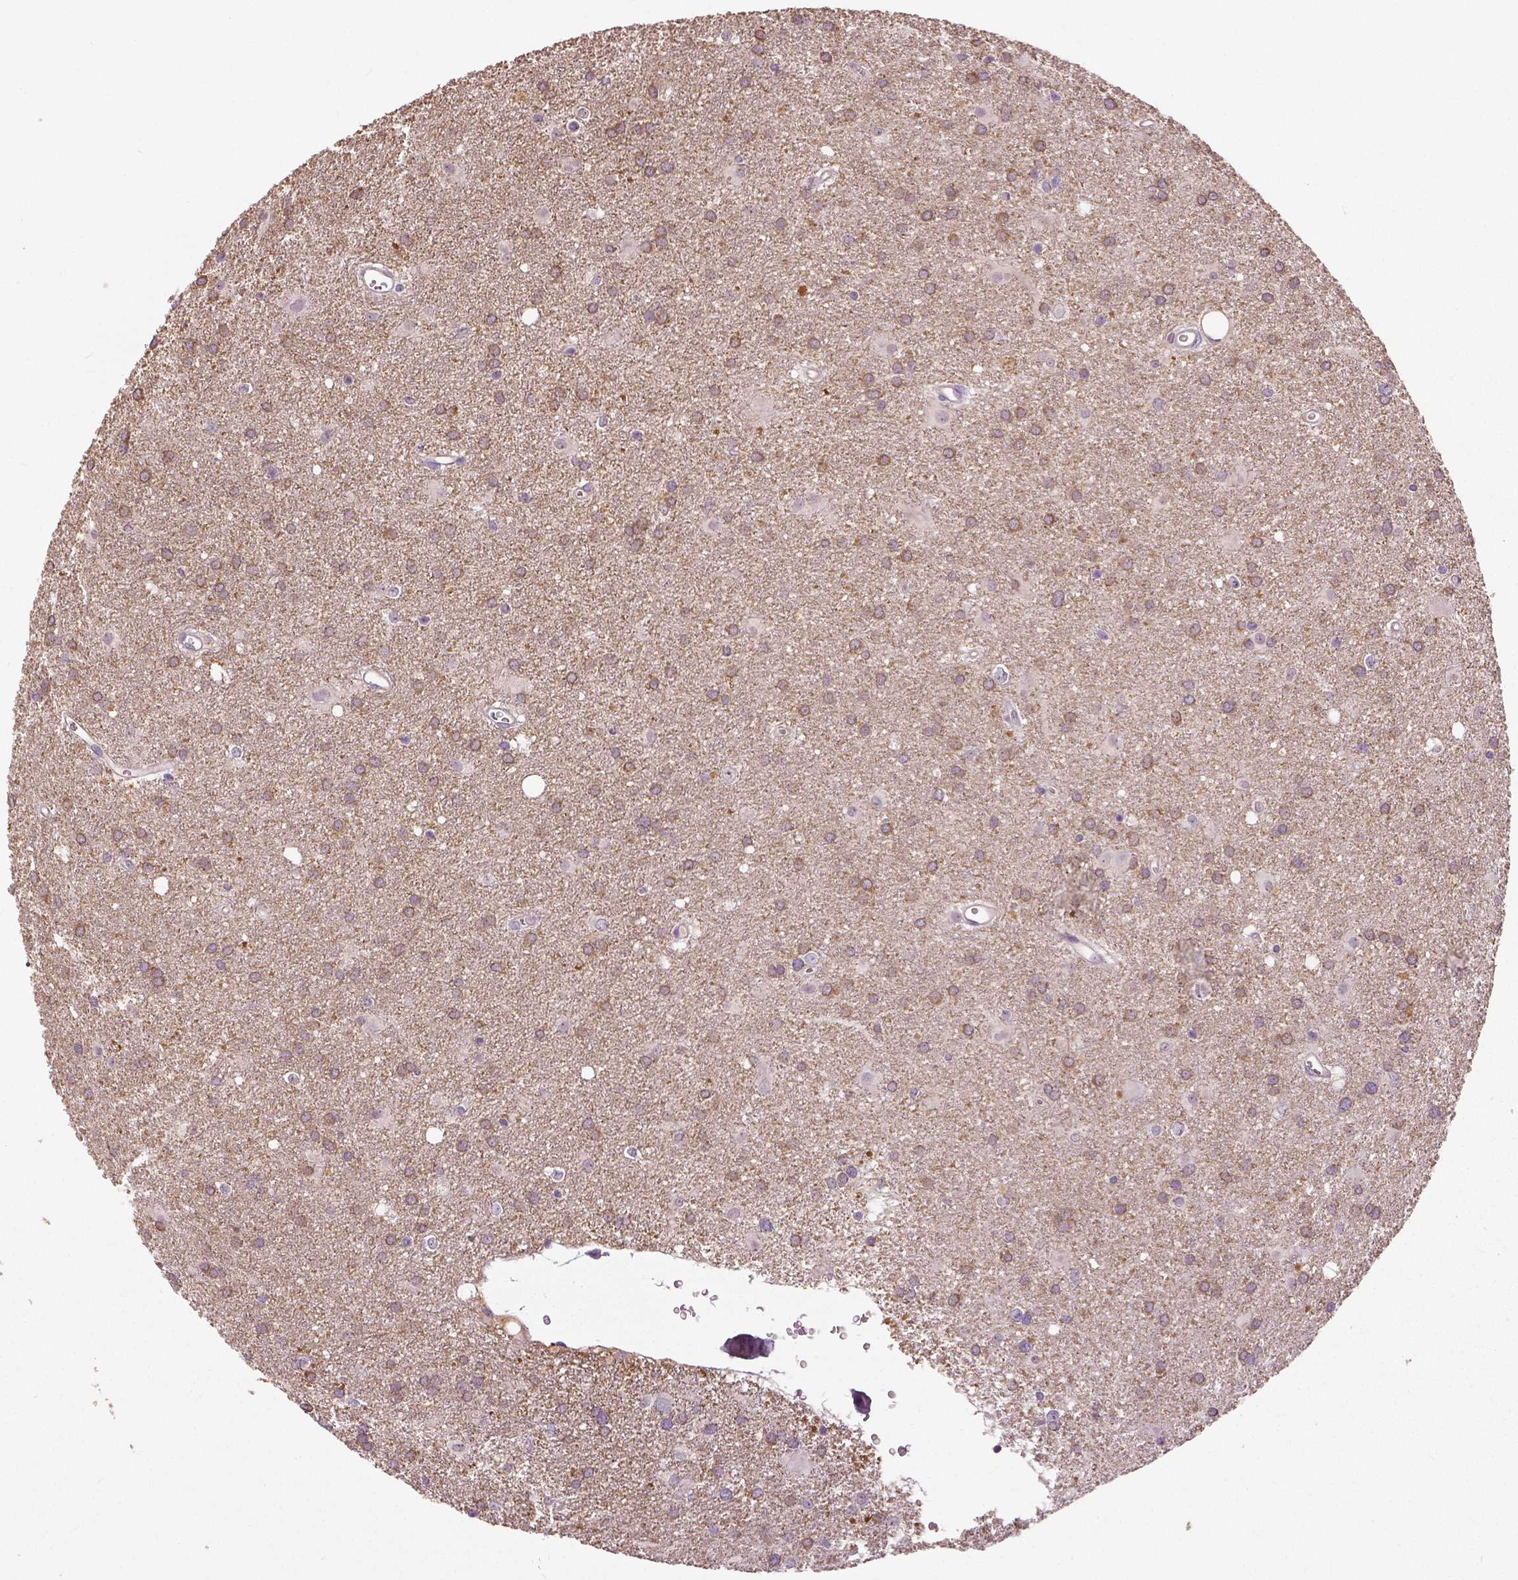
{"staining": {"intensity": "weak", "quantity": ">75%", "location": "cytoplasmic/membranous"}, "tissue": "glioma", "cell_type": "Tumor cells", "image_type": "cancer", "snomed": [{"axis": "morphology", "description": "Glioma, malignant, Low grade"}, {"axis": "topography", "description": "Brain"}], "caption": "This is a photomicrograph of immunohistochemistry staining of glioma, which shows weak staining in the cytoplasmic/membranous of tumor cells.", "gene": "NECAB1", "patient": {"sex": "male", "age": 58}}